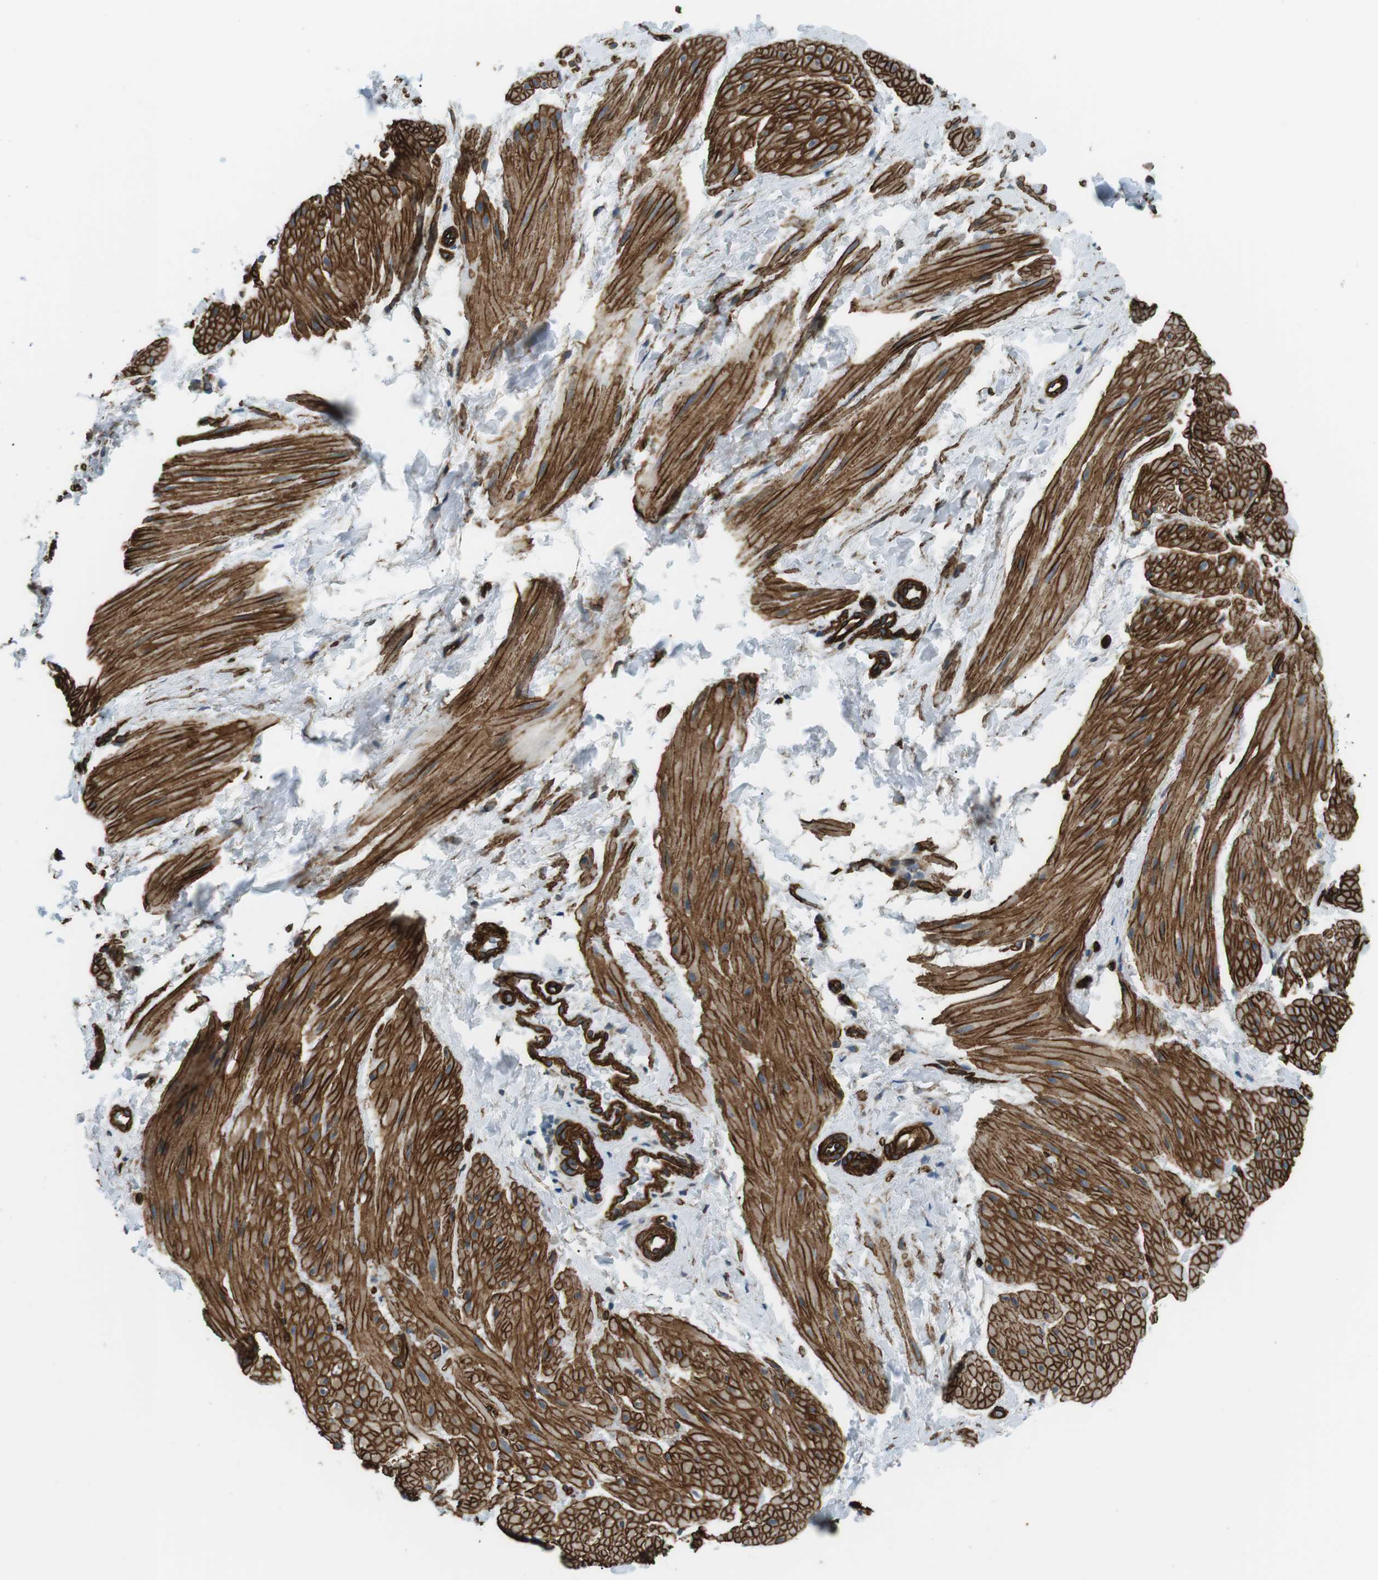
{"staining": {"intensity": "strong", "quantity": ">75%", "location": "cytoplasmic/membranous"}, "tissue": "smooth muscle", "cell_type": "Smooth muscle cells", "image_type": "normal", "snomed": [{"axis": "morphology", "description": "Normal tissue, NOS"}, {"axis": "topography", "description": "Smooth muscle"}], "caption": "Immunohistochemical staining of benign human smooth muscle reveals >75% levels of strong cytoplasmic/membranous protein staining in about >75% of smooth muscle cells. (Stains: DAB in brown, nuclei in blue, Microscopy: brightfield microscopy at high magnification).", "gene": "ODR4", "patient": {"sex": "male", "age": 16}}